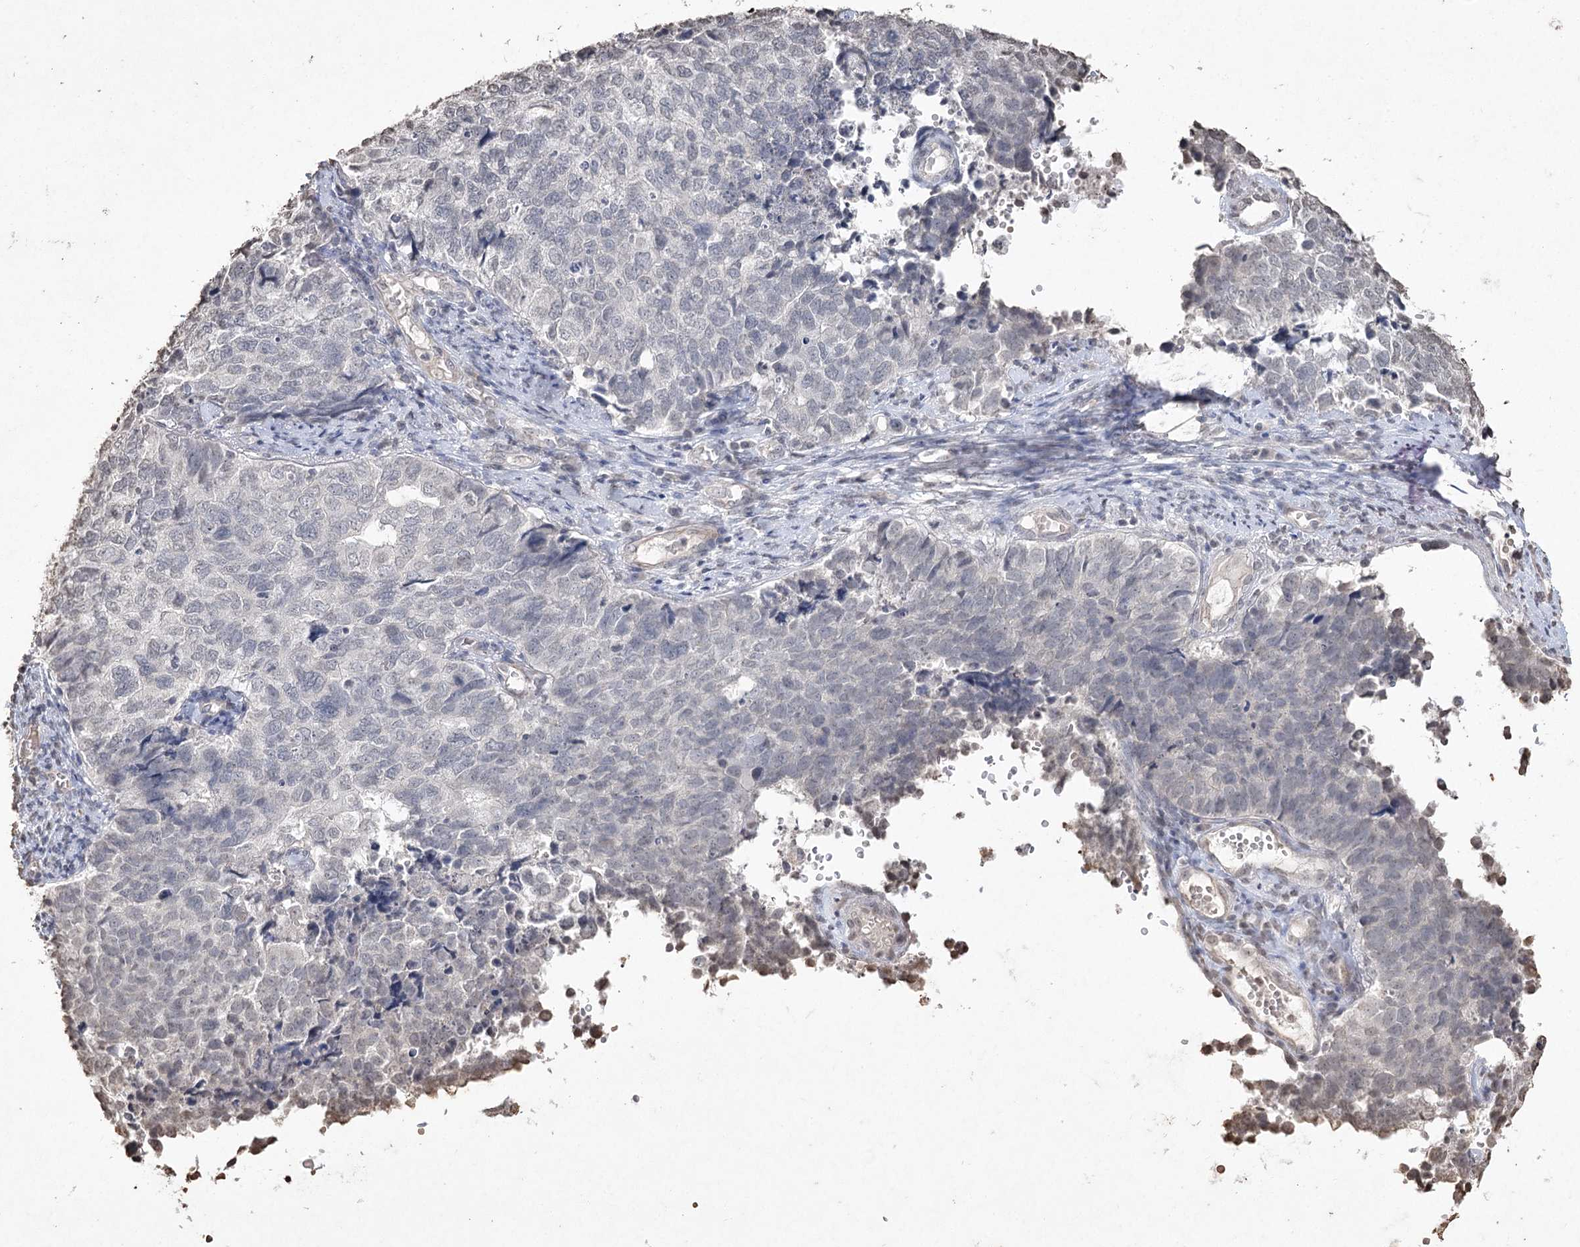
{"staining": {"intensity": "negative", "quantity": "none", "location": "none"}, "tissue": "cervical cancer", "cell_type": "Tumor cells", "image_type": "cancer", "snomed": [{"axis": "morphology", "description": "Squamous cell carcinoma, NOS"}, {"axis": "topography", "description": "Cervix"}], "caption": "This micrograph is of cervical squamous cell carcinoma stained with immunohistochemistry (IHC) to label a protein in brown with the nuclei are counter-stained blue. There is no staining in tumor cells.", "gene": "DMXL1", "patient": {"sex": "female", "age": 63}}